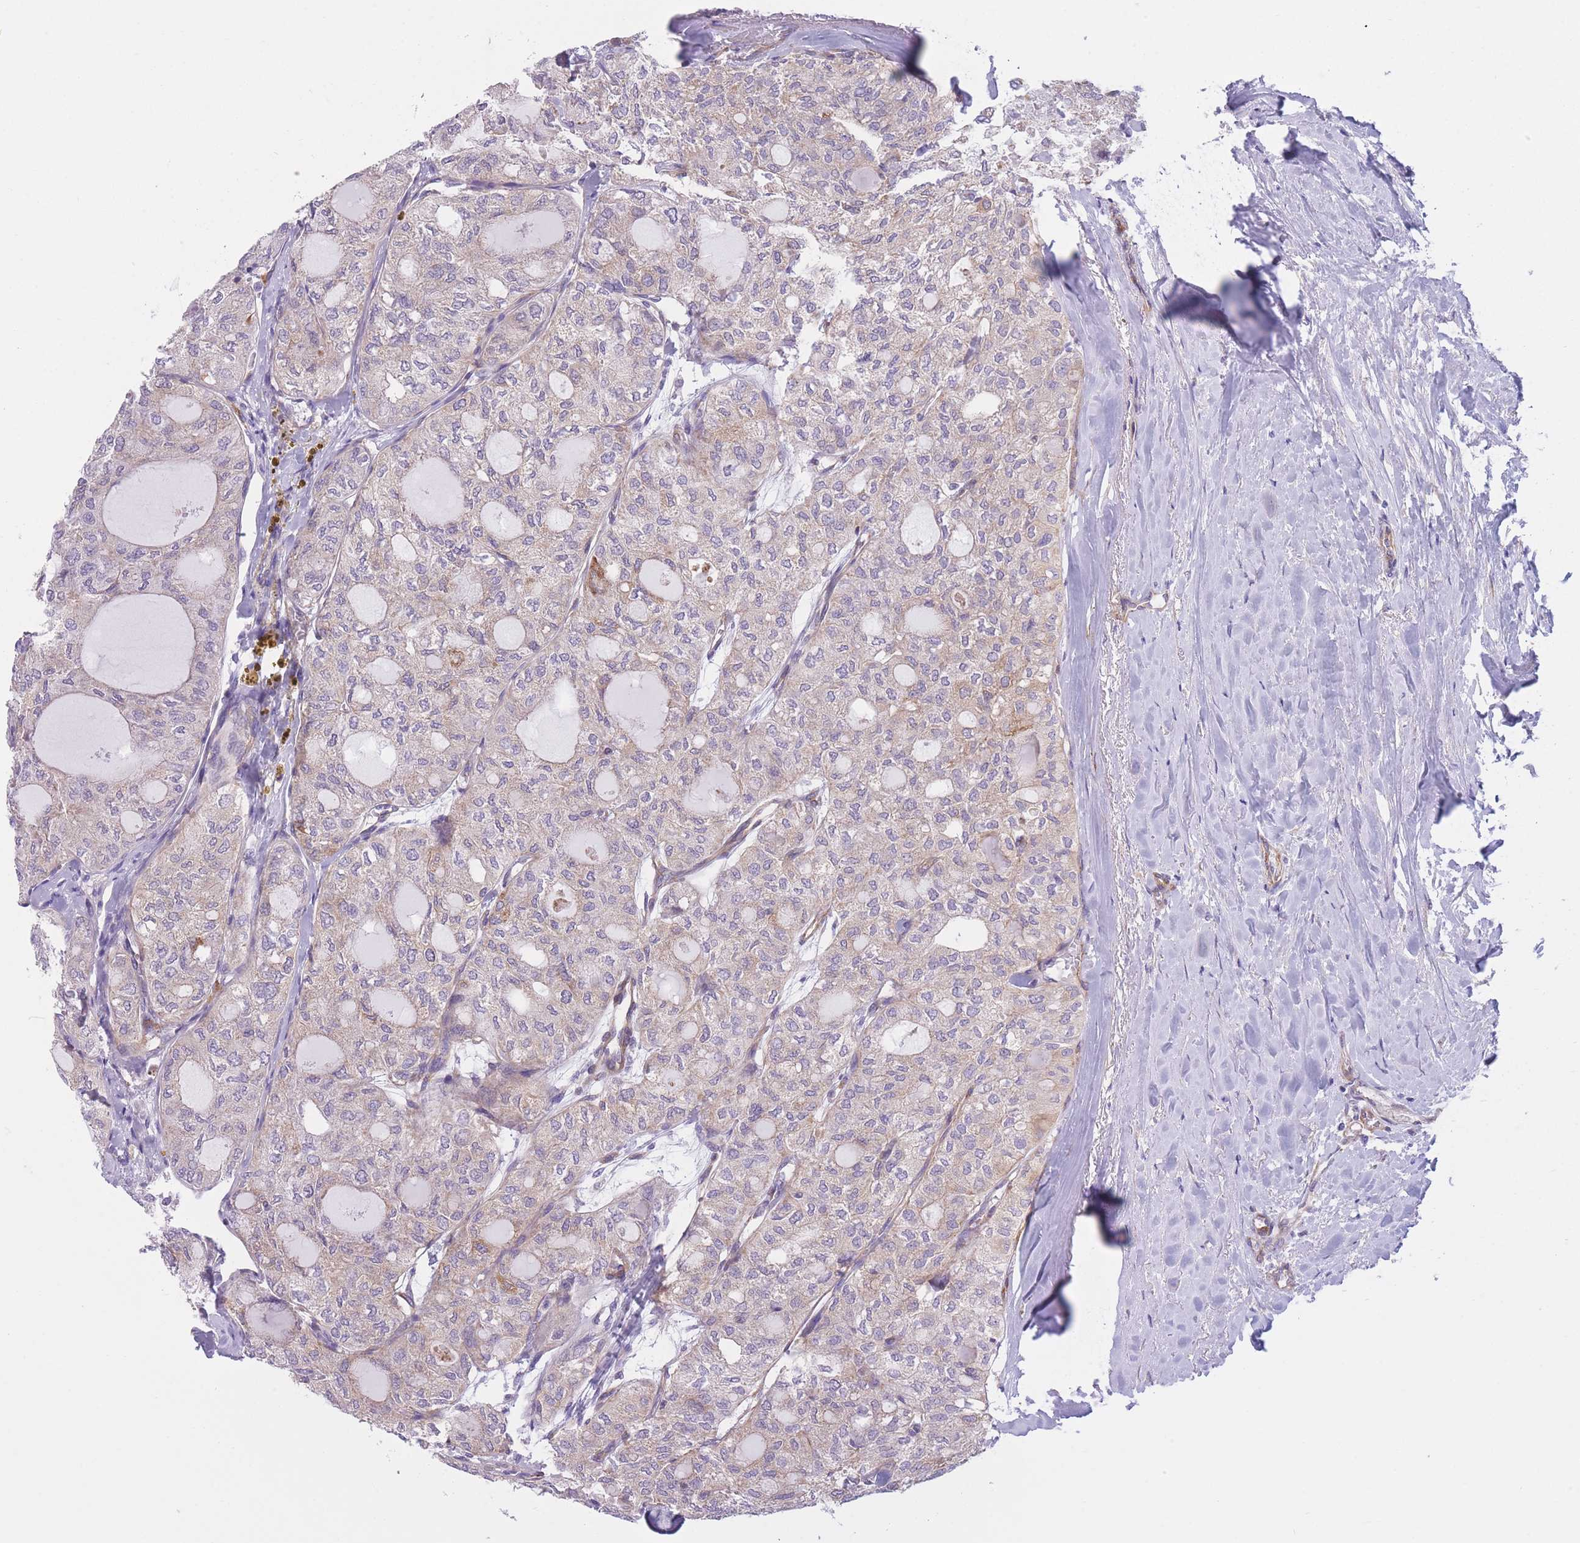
{"staining": {"intensity": "weak", "quantity": "<25%", "location": "cytoplasmic/membranous"}, "tissue": "thyroid cancer", "cell_type": "Tumor cells", "image_type": "cancer", "snomed": [{"axis": "morphology", "description": "Follicular adenoma carcinoma, NOS"}, {"axis": "topography", "description": "Thyroid gland"}], "caption": "Tumor cells are negative for brown protein staining in thyroid cancer.", "gene": "SERPINB3", "patient": {"sex": "male", "age": 75}}